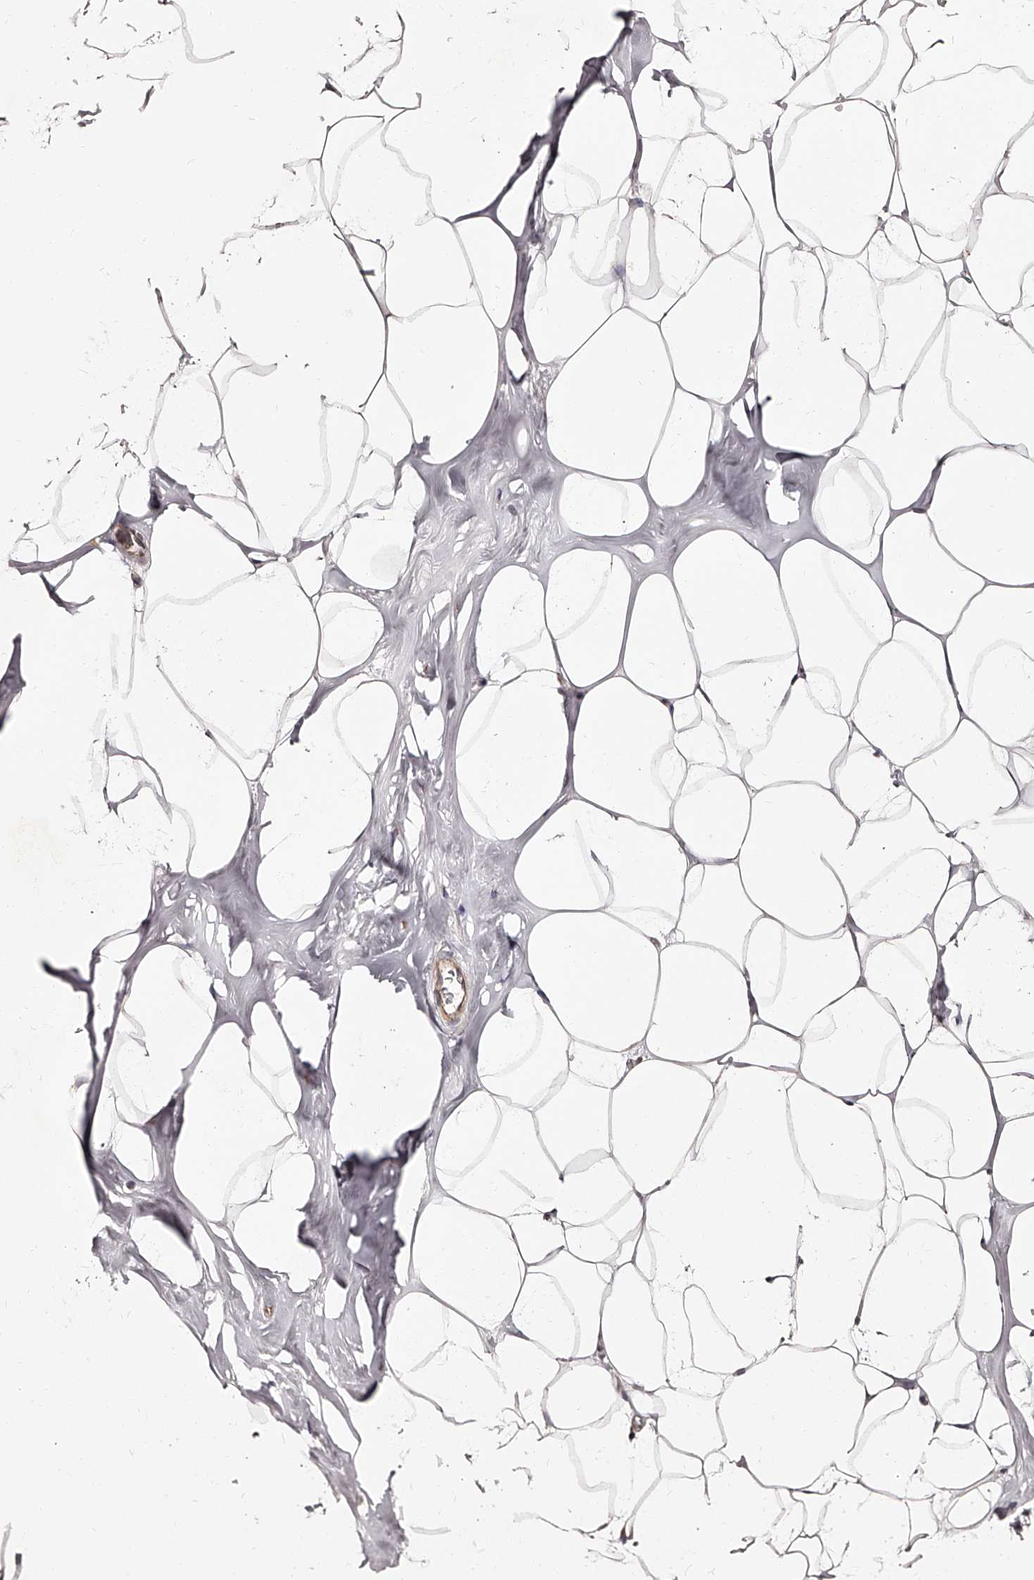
{"staining": {"intensity": "moderate", "quantity": ">75%", "location": "cytoplasmic/membranous"}, "tissue": "adipose tissue", "cell_type": "Adipocytes", "image_type": "normal", "snomed": [{"axis": "morphology", "description": "Normal tissue, NOS"}, {"axis": "morphology", "description": "Fibrosis, NOS"}, {"axis": "topography", "description": "Breast"}, {"axis": "topography", "description": "Adipose tissue"}], "caption": "Protein analysis of unremarkable adipose tissue displays moderate cytoplasmic/membranous positivity in approximately >75% of adipocytes.", "gene": "RSC1A1", "patient": {"sex": "female", "age": 39}}